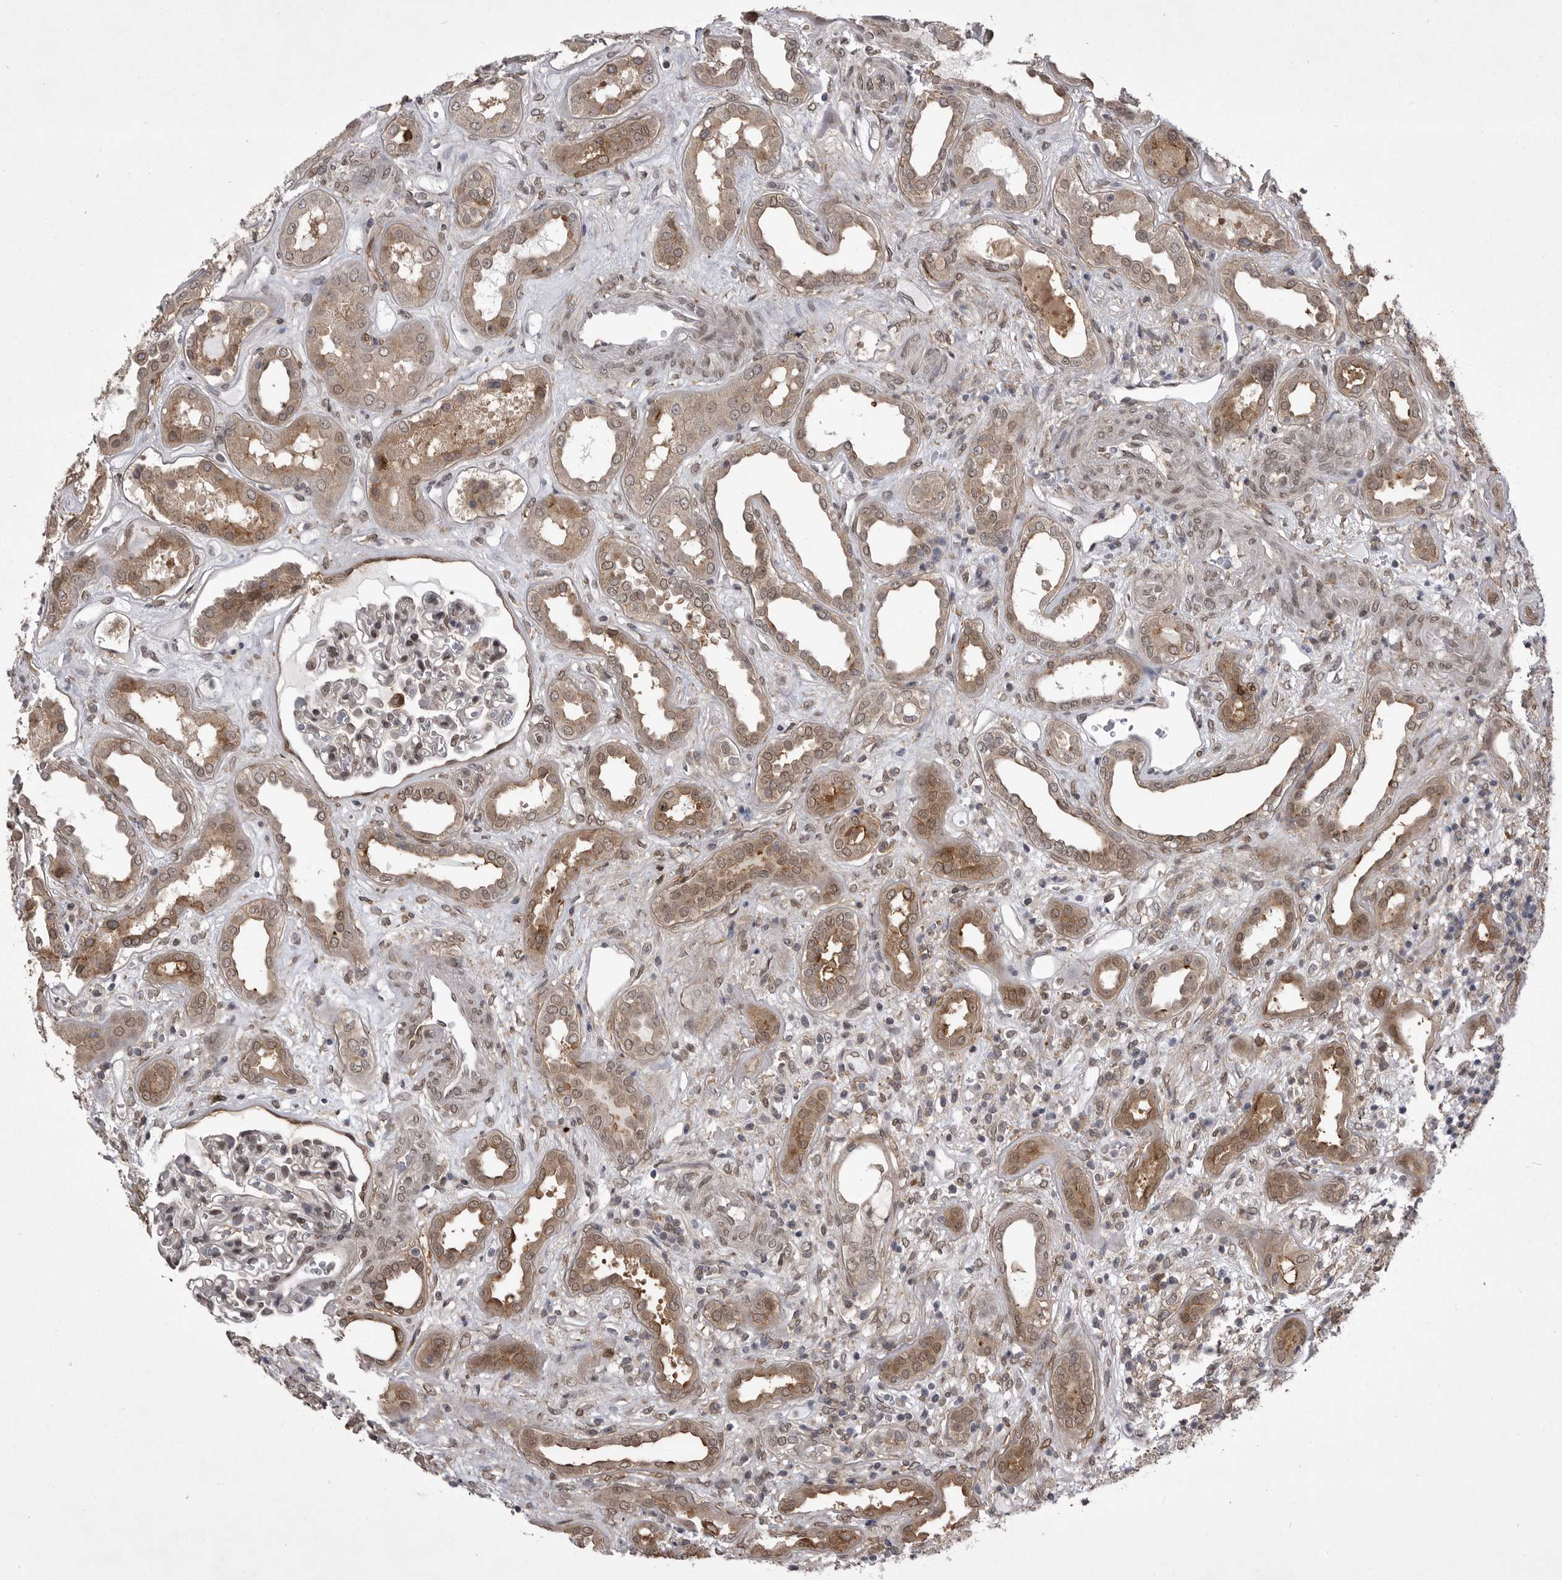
{"staining": {"intensity": "moderate", "quantity": "25%-75%", "location": "nuclear"}, "tissue": "kidney", "cell_type": "Cells in glomeruli", "image_type": "normal", "snomed": [{"axis": "morphology", "description": "Normal tissue, NOS"}, {"axis": "topography", "description": "Kidney"}], "caption": "This image exhibits IHC staining of normal human kidney, with medium moderate nuclear staining in approximately 25%-75% of cells in glomeruli.", "gene": "ABL1", "patient": {"sex": "male", "age": 59}}